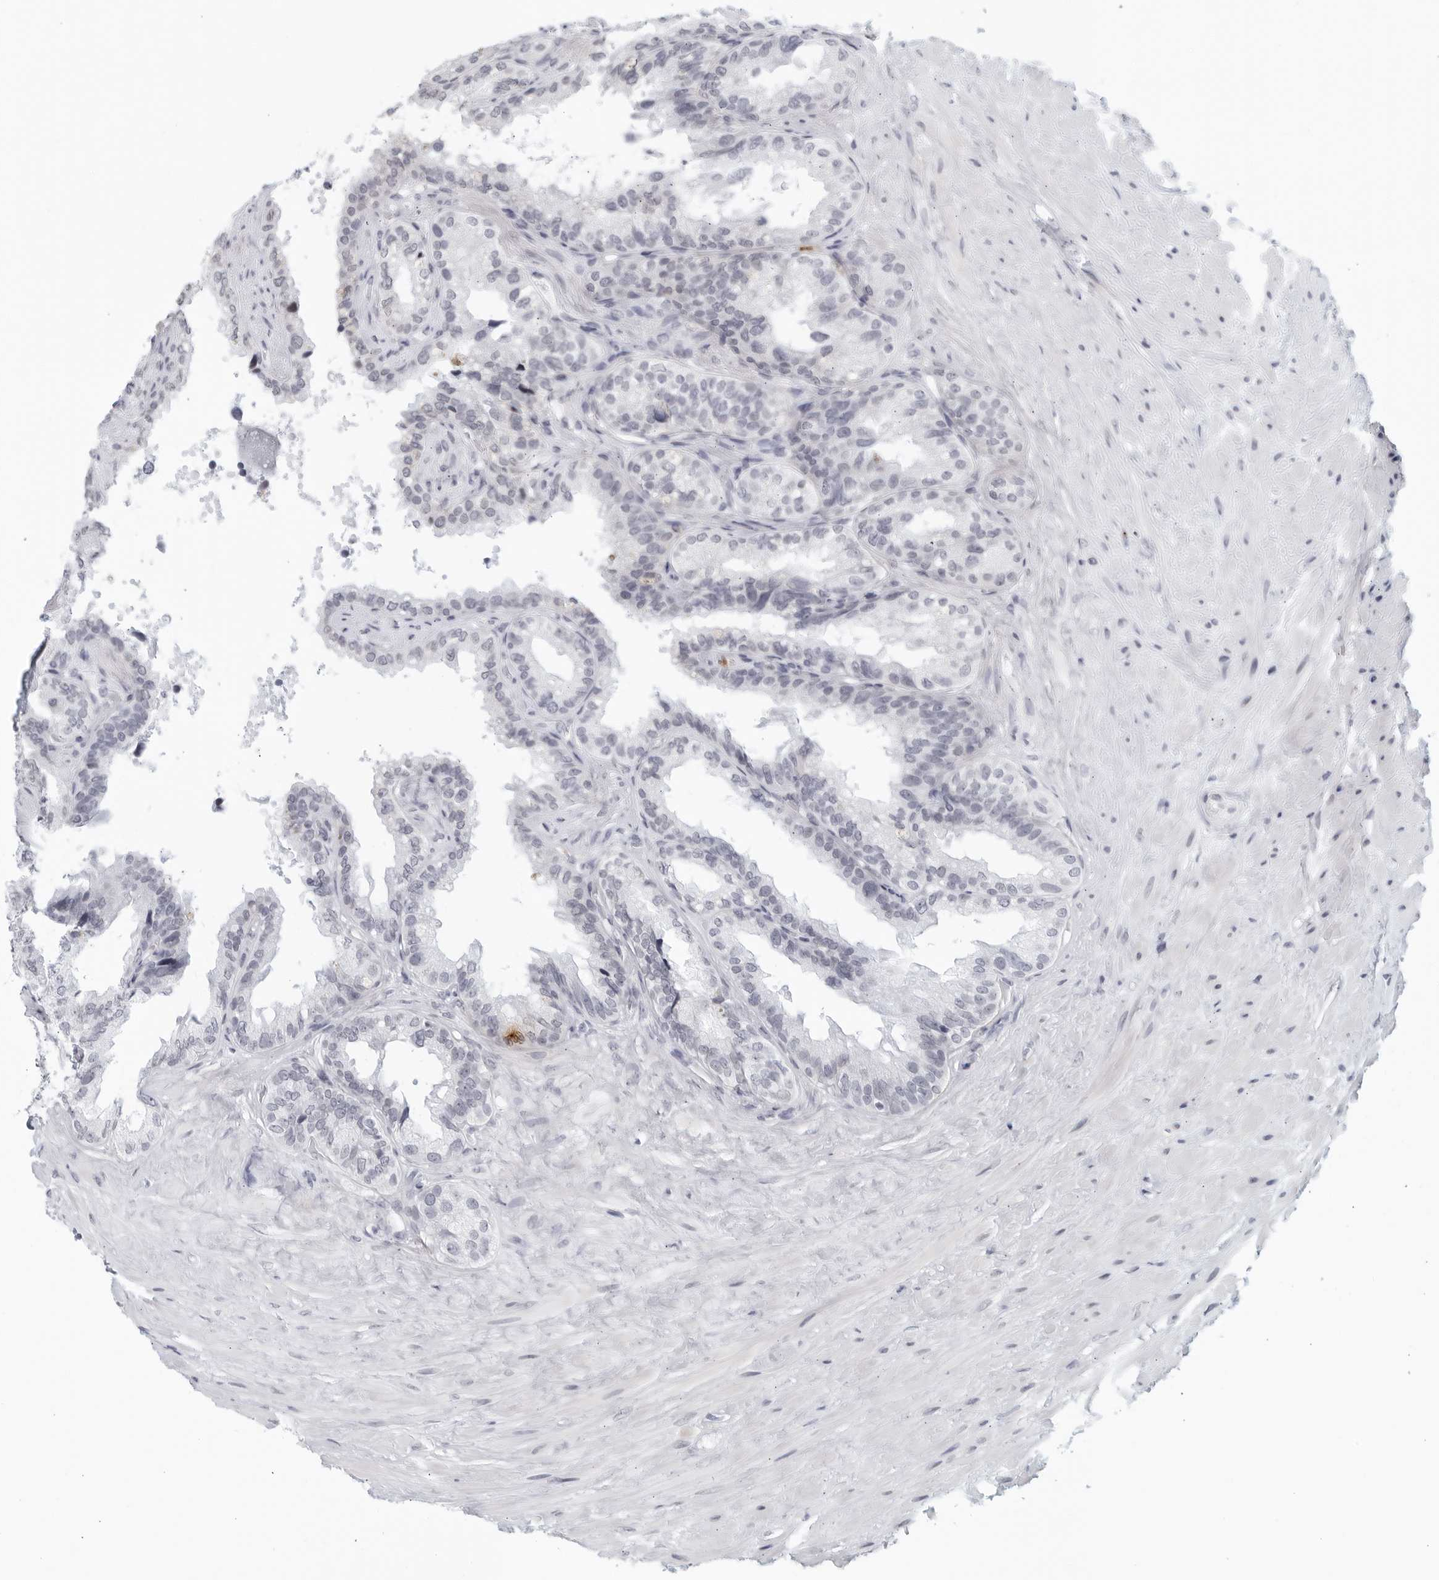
{"staining": {"intensity": "negative", "quantity": "none", "location": "none"}, "tissue": "seminal vesicle", "cell_type": "Glandular cells", "image_type": "normal", "snomed": [{"axis": "morphology", "description": "Normal tissue, NOS"}, {"axis": "topography", "description": "Seminal veicle"}], "caption": "Glandular cells are negative for brown protein staining in normal seminal vesicle. Brightfield microscopy of immunohistochemistry stained with DAB (3,3'-diaminobenzidine) (brown) and hematoxylin (blue), captured at high magnification.", "gene": "KLK7", "patient": {"sex": "male", "age": 80}}